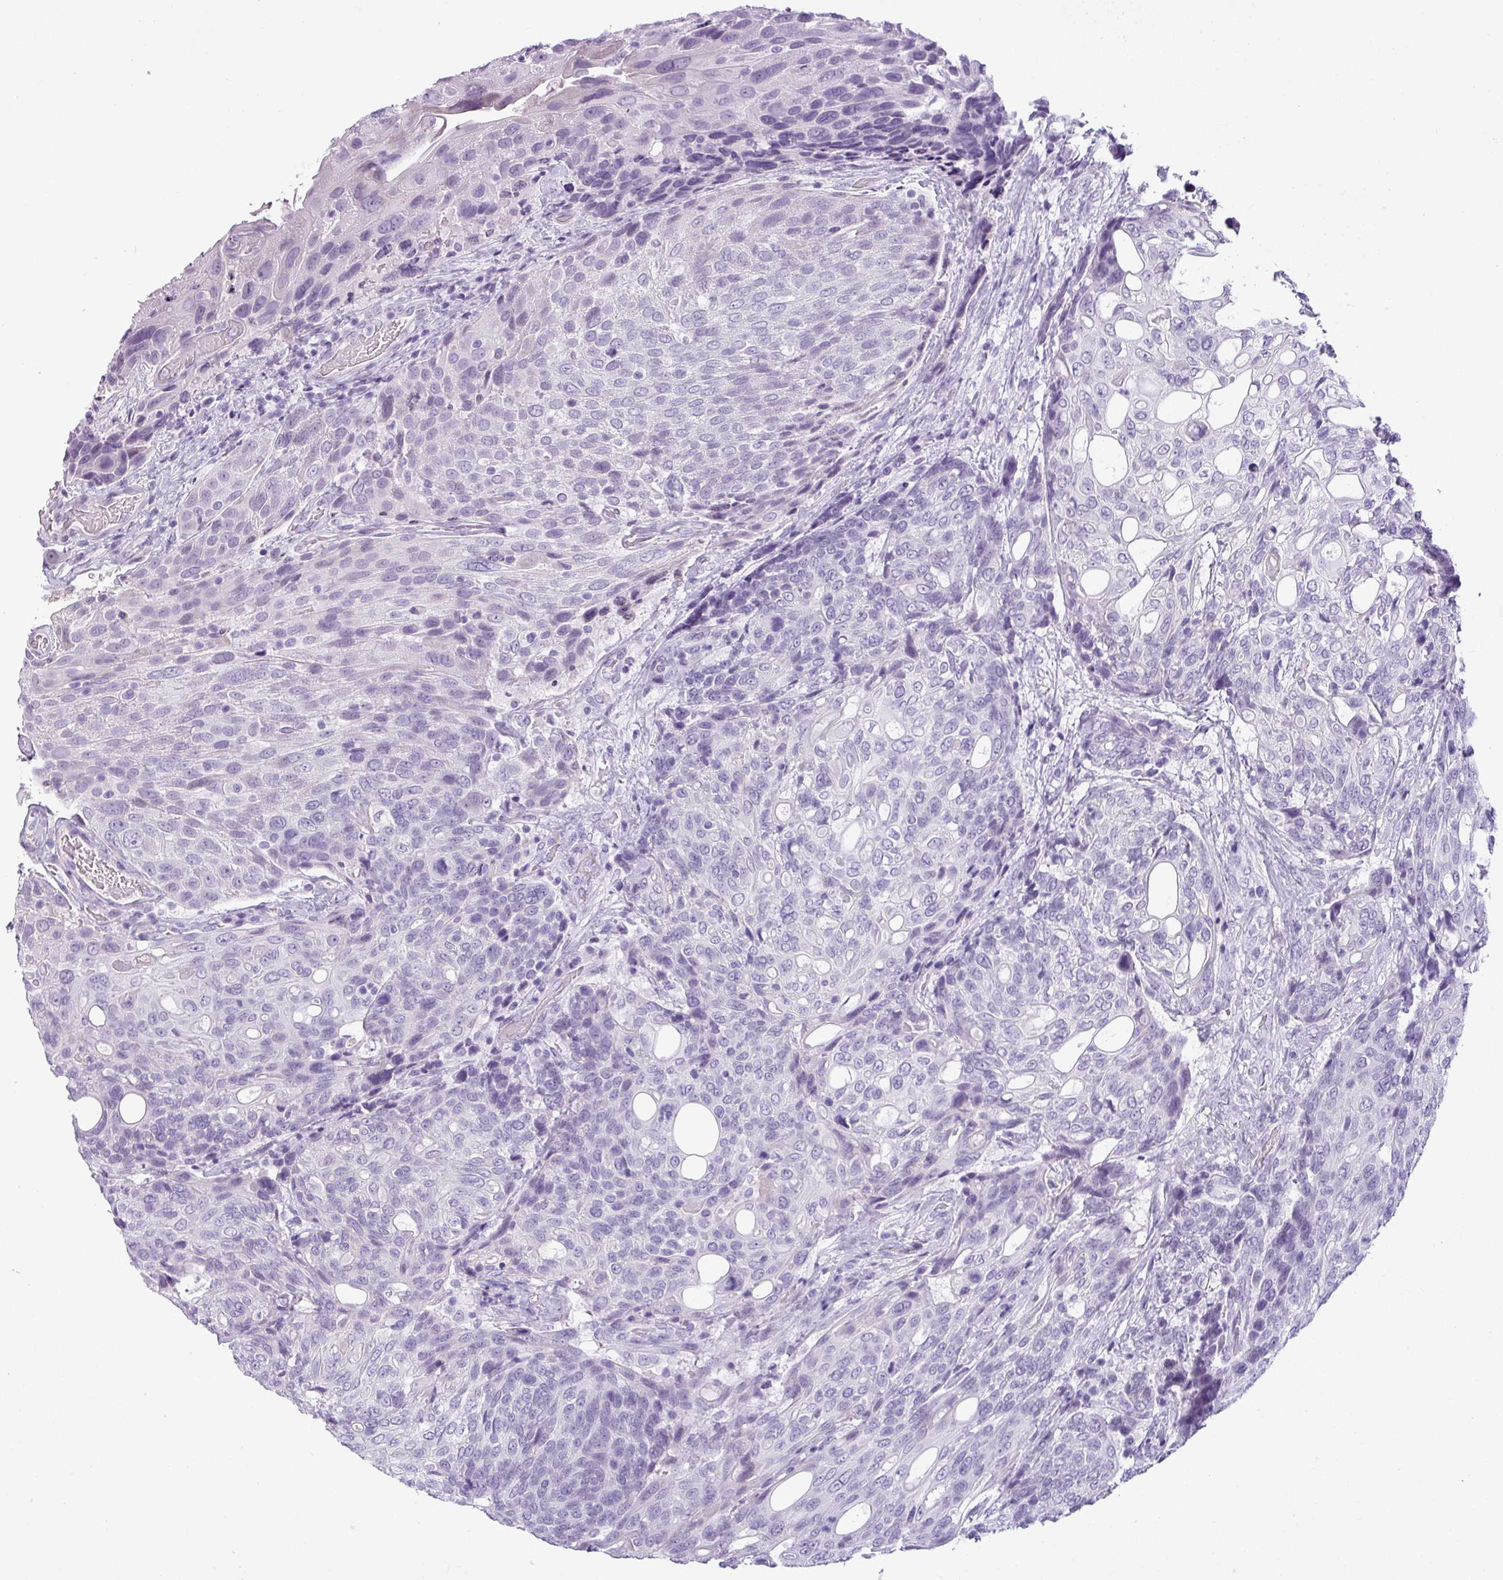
{"staining": {"intensity": "negative", "quantity": "none", "location": "none"}, "tissue": "urothelial cancer", "cell_type": "Tumor cells", "image_type": "cancer", "snomed": [{"axis": "morphology", "description": "Urothelial carcinoma, High grade"}, {"axis": "topography", "description": "Urinary bladder"}], "caption": "Tumor cells show no significant expression in high-grade urothelial carcinoma.", "gene": "CDH16", "patient": {"sex": "female", "age": 70}}